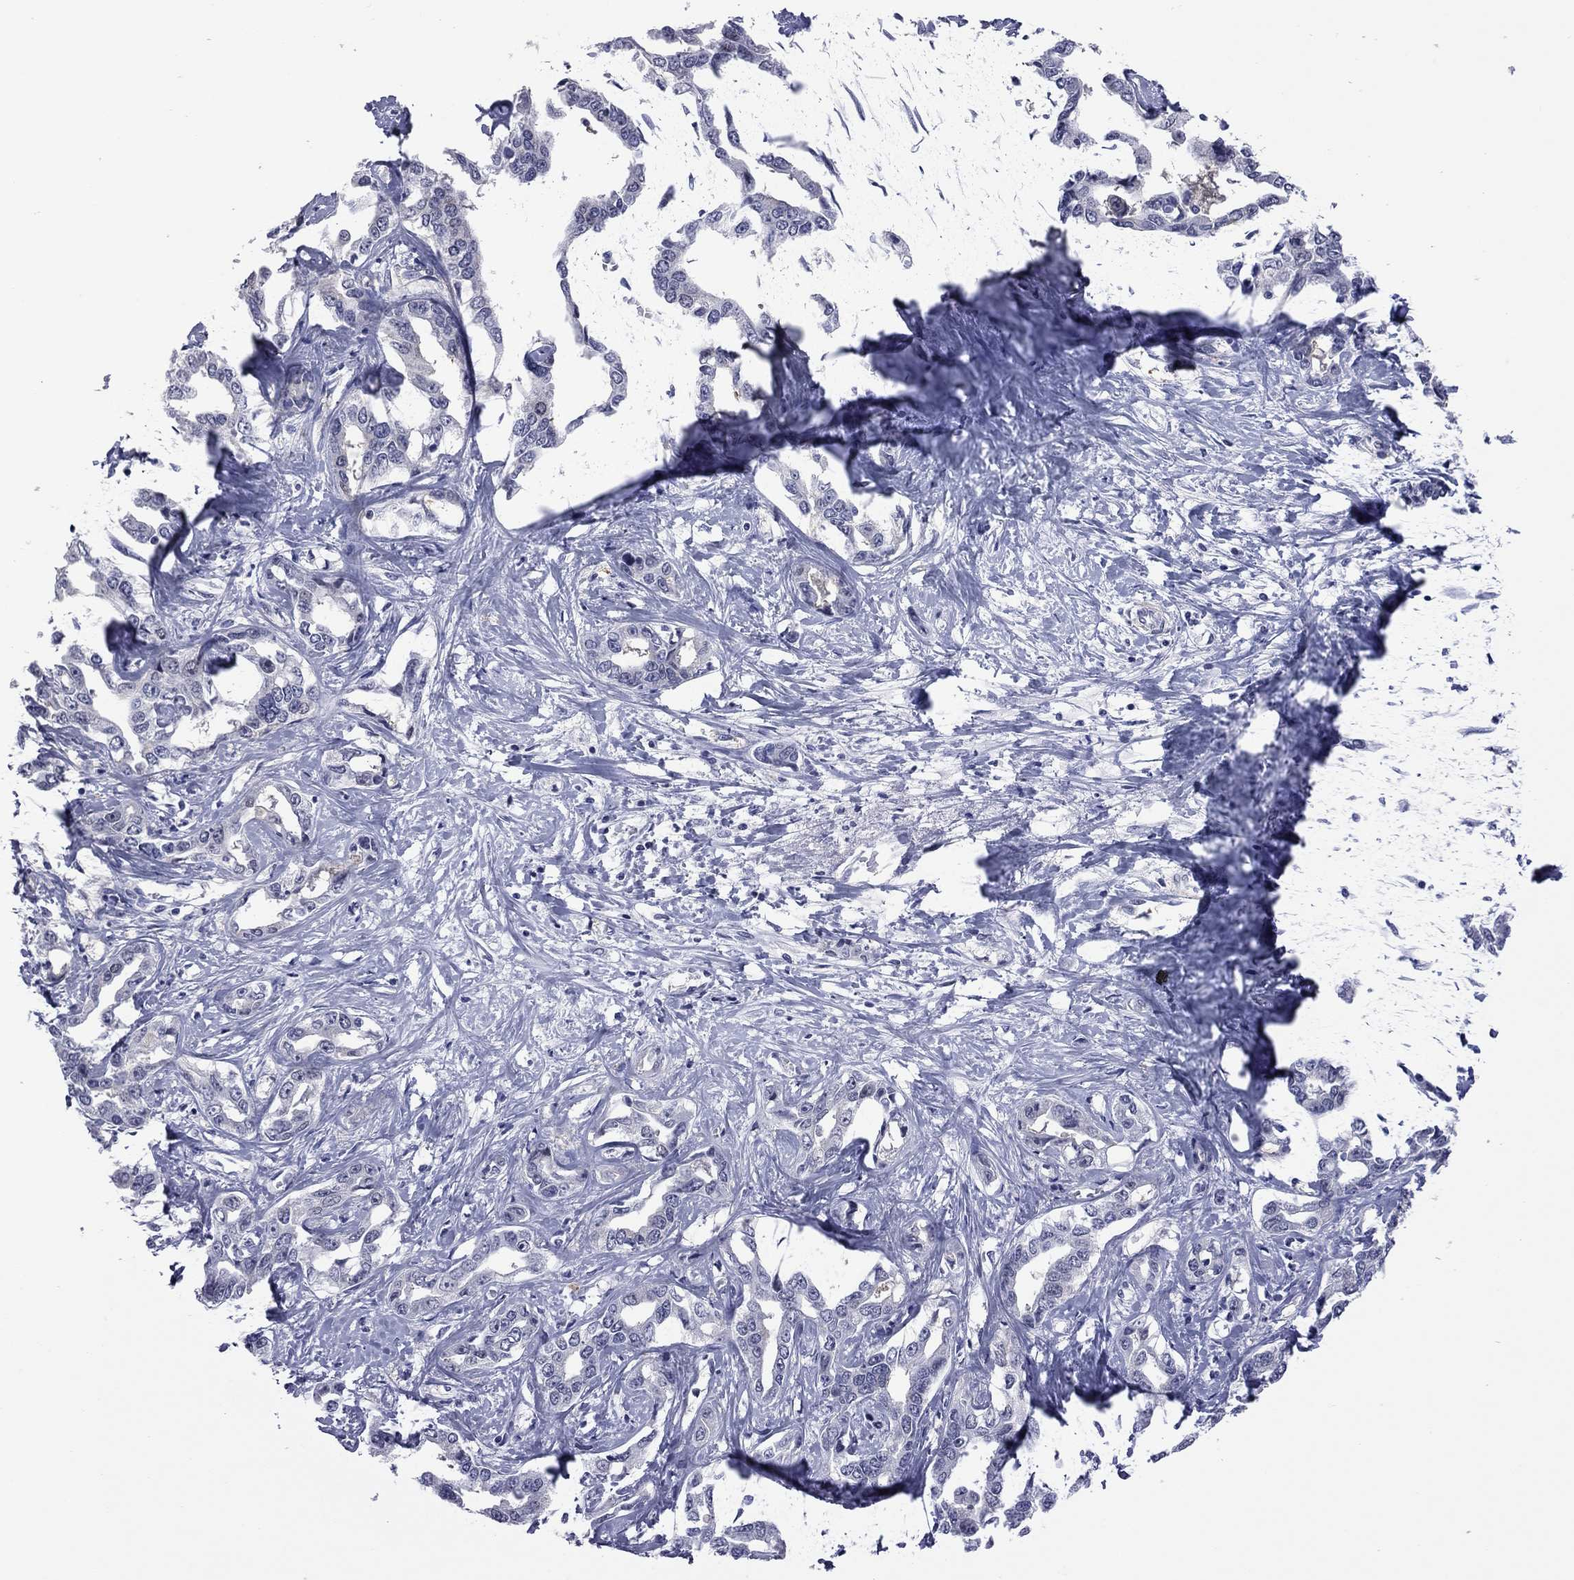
{"staining": {"intensity": "negative", "quantity": "none", "location": "none"}, "tissue": "liver cancer", "cell_type": "Tumor cells", "image_type": "cancer", "snomed": [{"axis": "morphology", "description": "Cholangiocarcinoma"}, {"axis": "topography", "description": "Liver"}], "caption": "A high-resolution histopathology image shows immunohistochemistry (IHC) staining of cholangiocarcinoma (liver), which exhibits no significant positivity in tumor cells.", "gene": "POU5F2", "patient": {"sex": "male", "age": 59}}